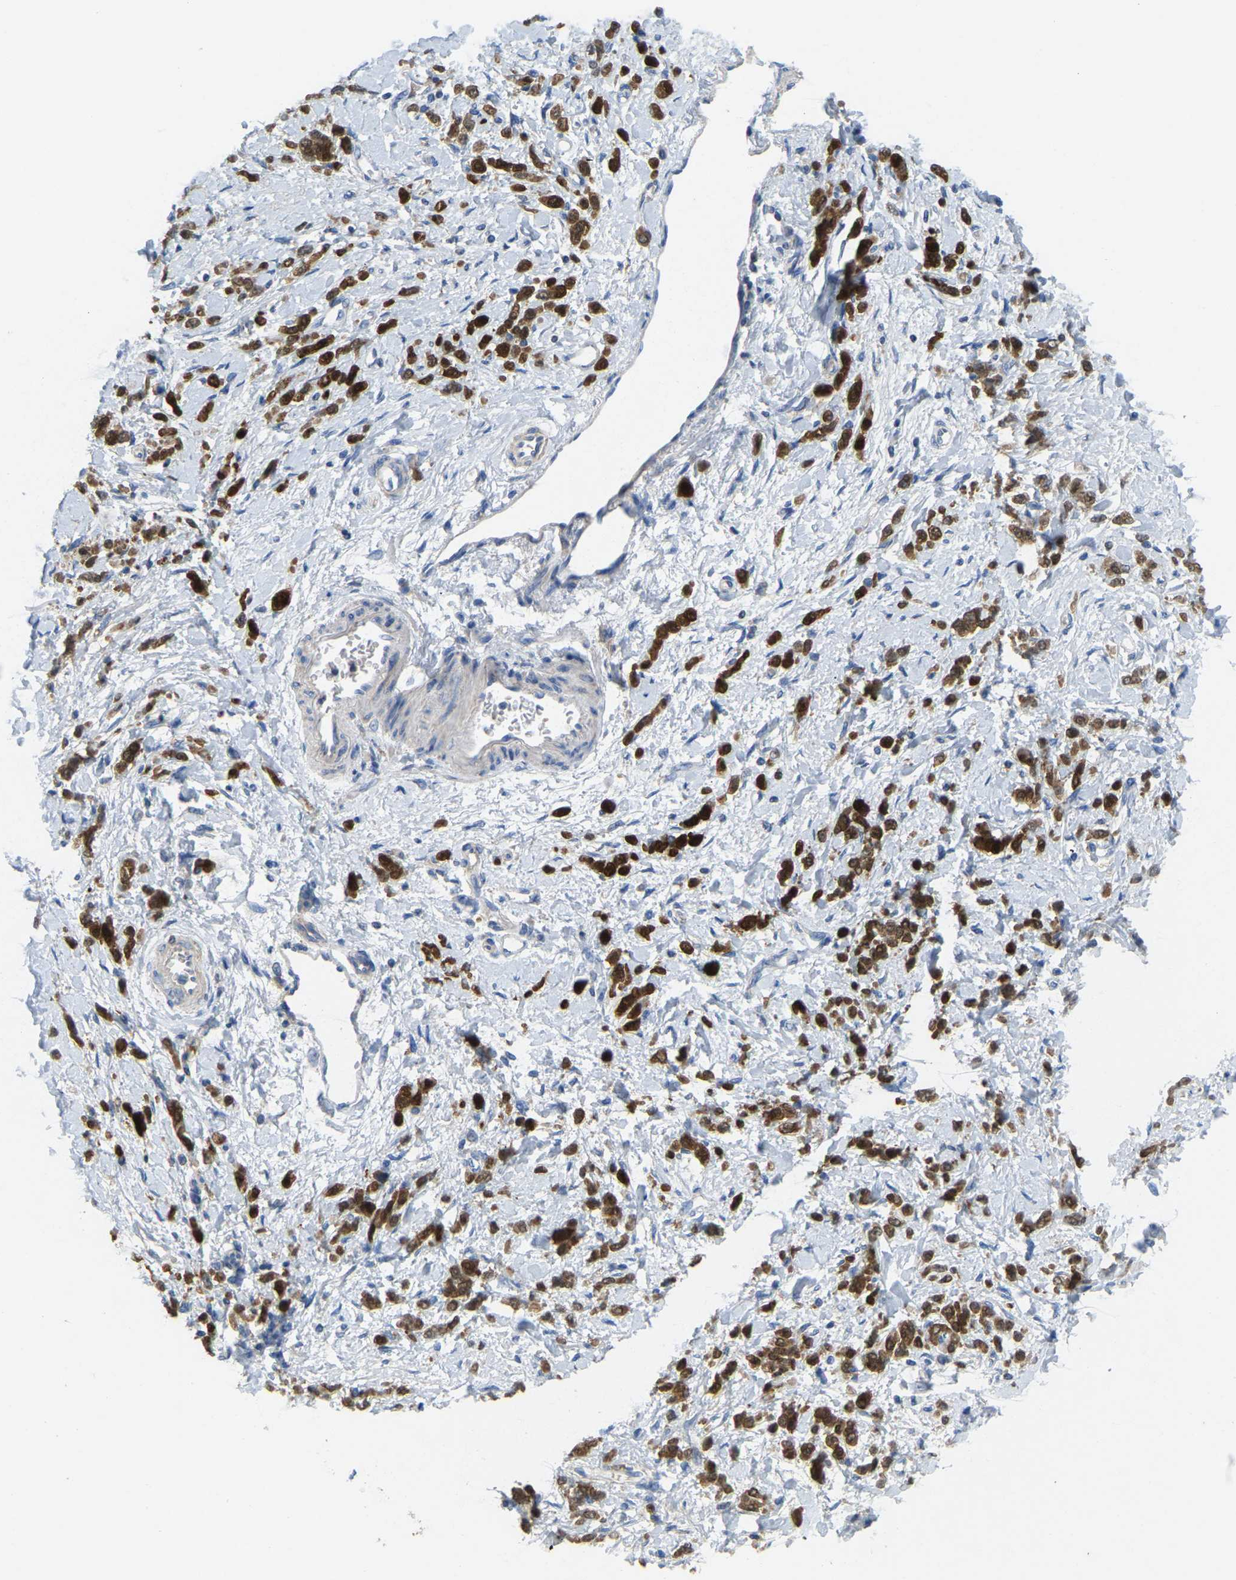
{"staining": {"intensity": "strong", "quantity": ">75%", "location": "cytoplasmic/membranous"}, "tissue": "stomach cancer", "cell_type": "Tumor cells", "image_type": "cancer", "snomed": [{"axis": "morphology", "description": "Normal tissue, NOS"}, {"axis": "morphology", "description": "Adenocarcinoma, NOS"}, {"axis": "topography", "description": "Stomach"}], "caption": "Immunohistochemical staining of human stomach adenocarcinoma reveals high levels of strong cytoplasmic/membranous expression in approximately >75% of tumor cells.", "gene": "SERPINB5", "patient": {"sex": "male", "age": 82}}